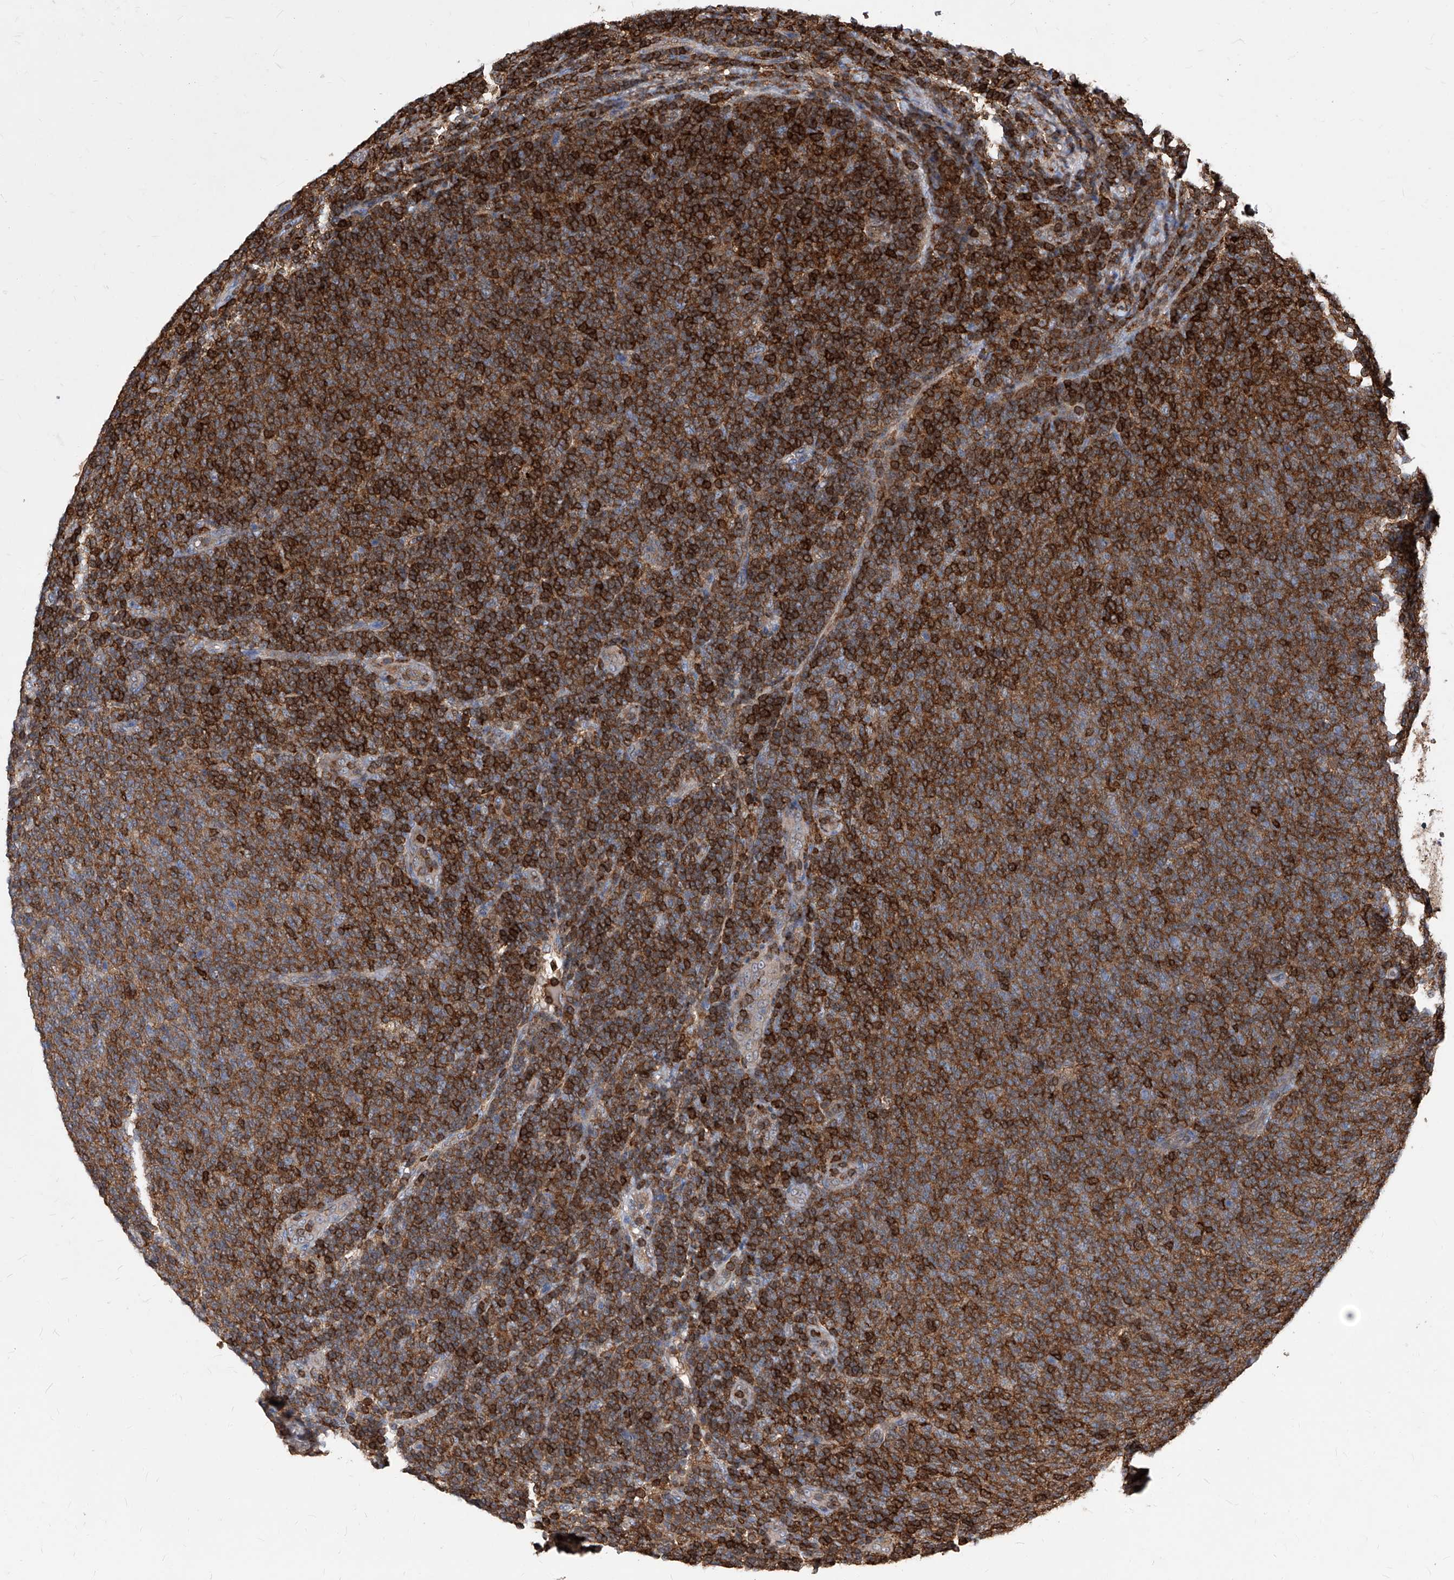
{"staining": {"intensity": "strong", "quantity": "25%-75%", "location": "cytoplasmic/membranous"}, "tissue": "lymphoma", "cell_type": "Tumor cells", "image_type": "cancer", "snomed": [{"axis": "morphology", "description": "Malignant lymphoma, non-Hodgkin's type, Low grade"}, {"axis": "topography", "description": "Lymph node"}], "caption": "Immunohistochemical staining of human malignant lymphoma, non-Hodgkin's type (low-grade) shows high levels of strong cytoplasmic/membranous positivity in about 25%-75% of tumor cells.", "gene": "ABRACL", "patient": {"sex": "male", "age": 66}}